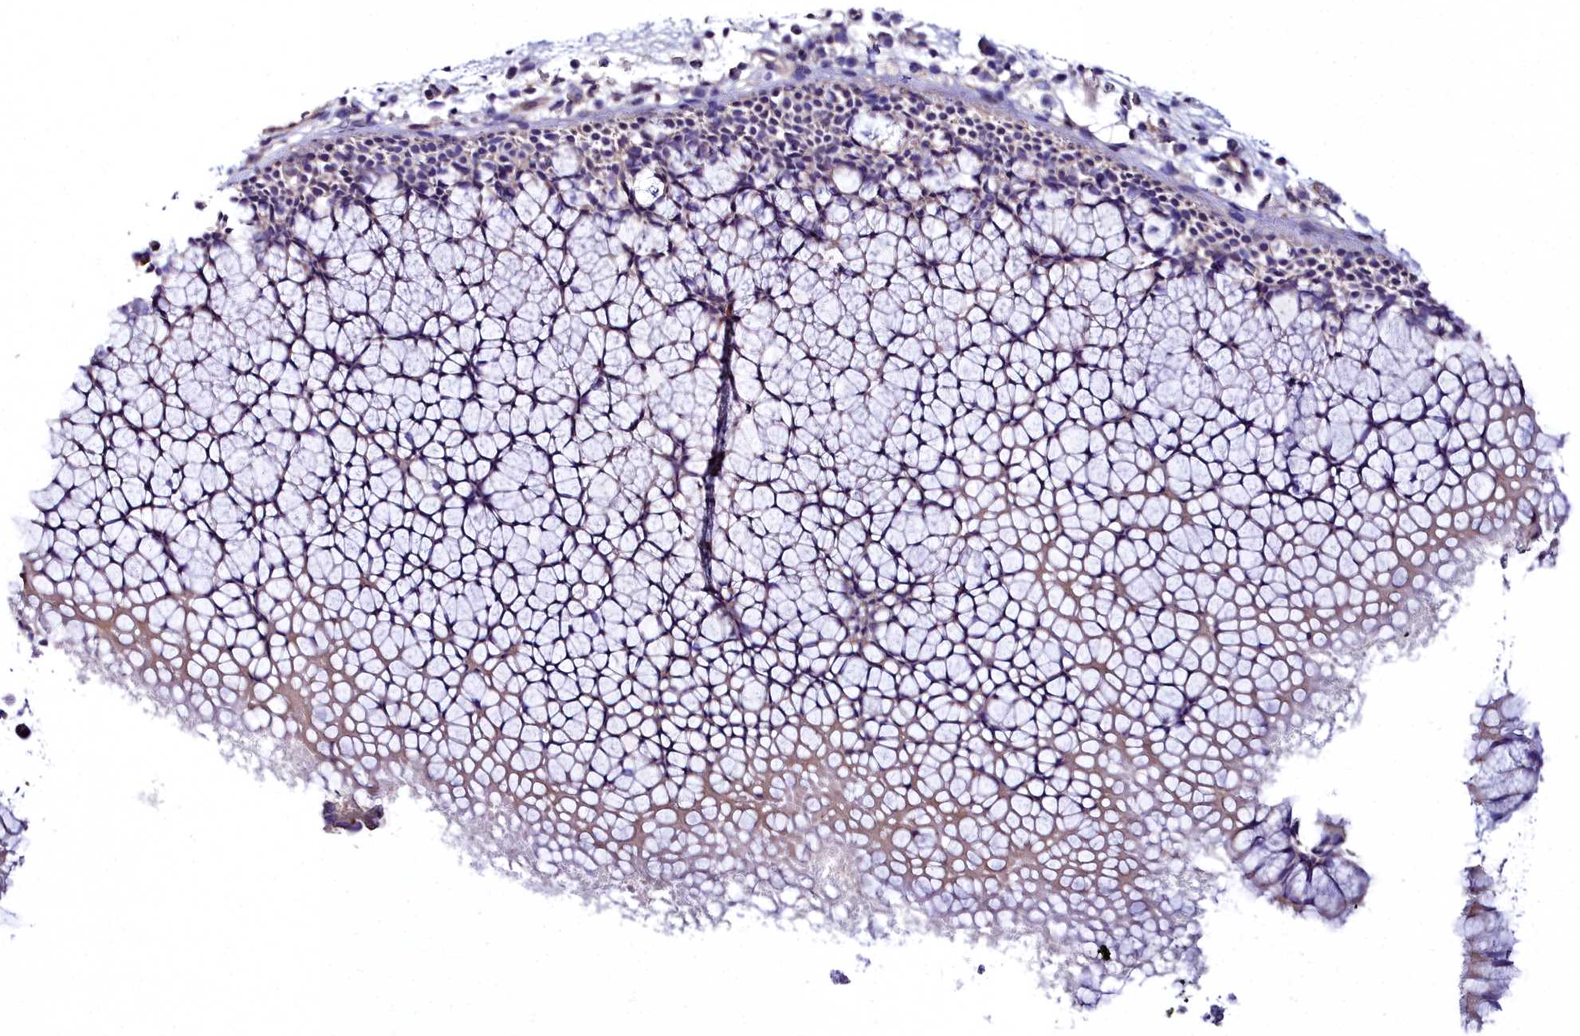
{"staining": {"intensity": "weak", "quantity": "<25%", "location": "cytoplasmic/membranous"}, "tissue": "nasopharynx", "cell_type": "Respiratory epithelial cells", "image_type": "normal", "snomed": [{"axis": "morphology", "description": "Normal tissue, NOS"}, {"axis": "morphology", "description": "Inflammation, NOS"}, {"axis": "morphology", "description": "Malignant melanoma, Metastatic site"}, {"axis": "topography", "description": "Nasopharynx"}], "caption": "A histopathology image of nasopharynx stained for a protein reveals no brown staining in respiratory epithelial cells. (DAB (3,3'-diaminobenzidine) immunohistochemistry (IHC) visualized using brightfield microscopy, high magnification).", "gene": "FADS3", "patient": {"sex": "male", "age": 70}}